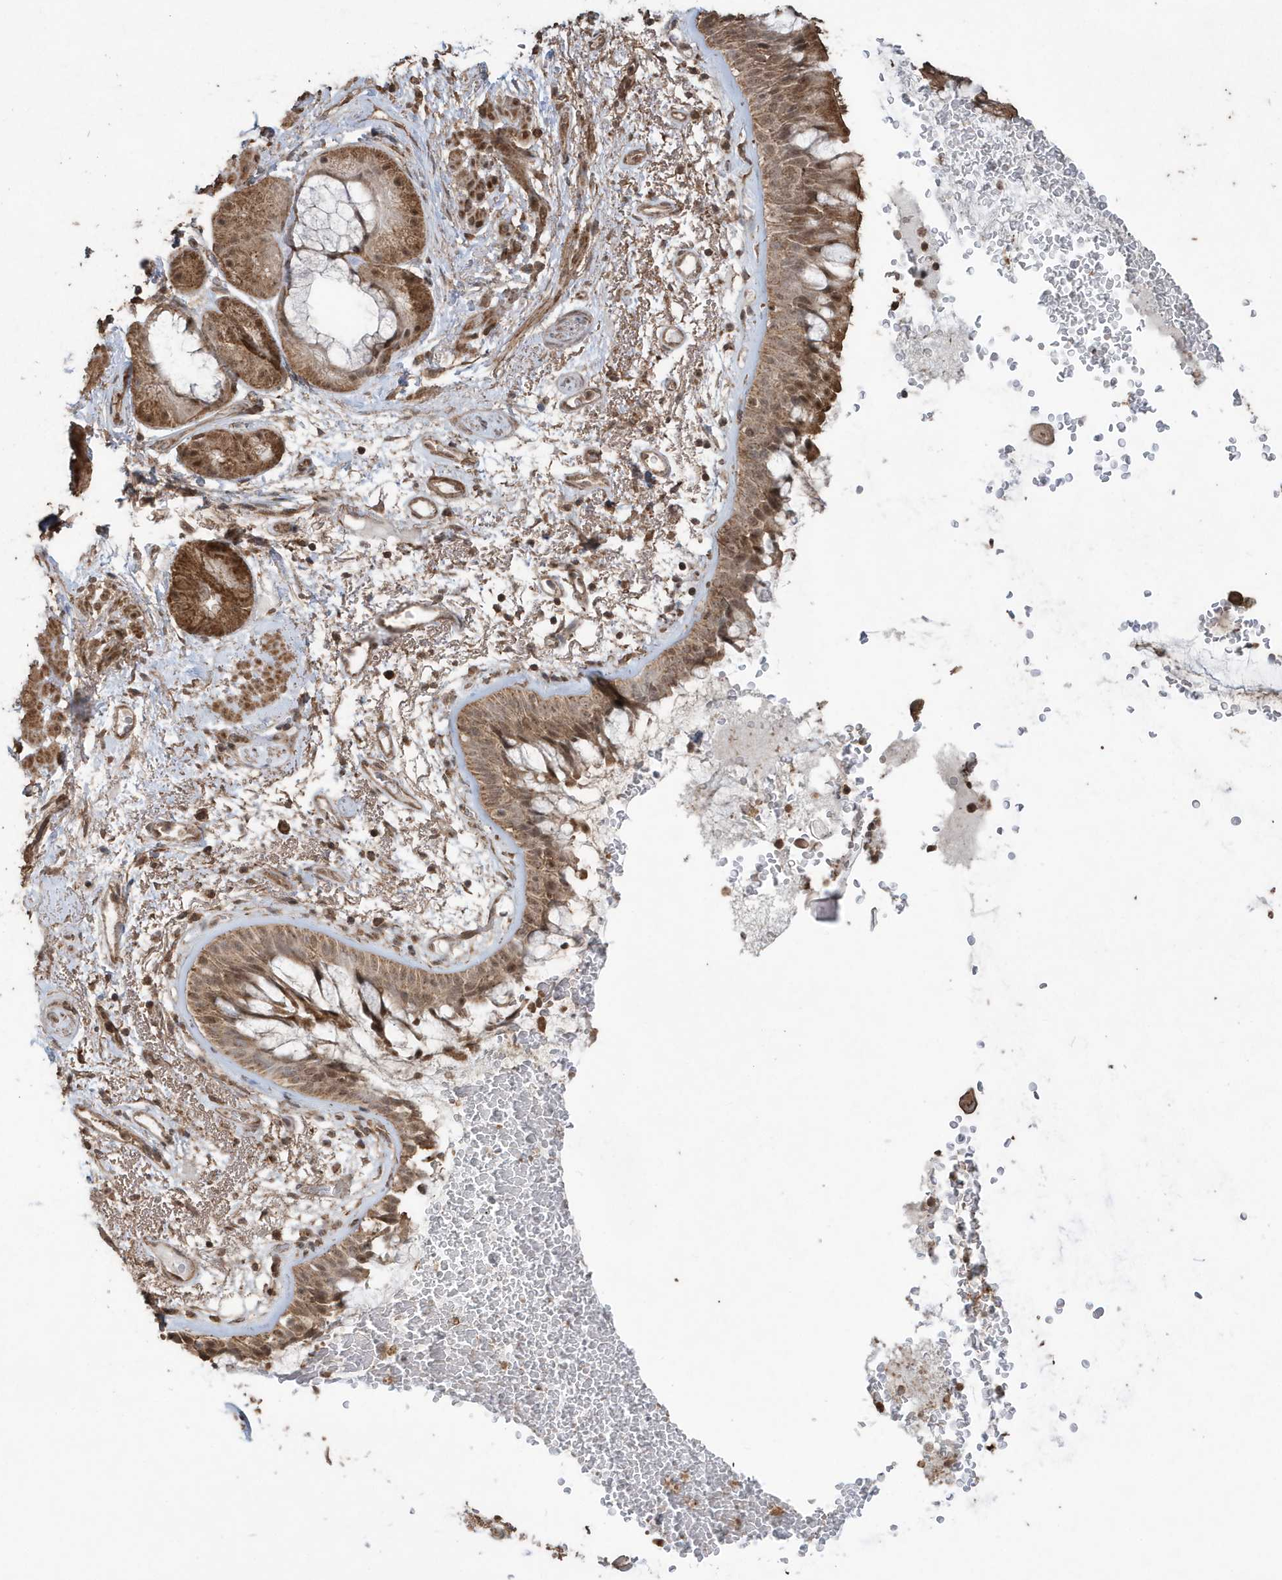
{"staining": {"intensity": "moderate", "quantity": ">75%", "location": "cytoplasmic/membranous,nuclear"}, "tissue": "bronchus", "cell_type": "Respiratory epithelial cells", "image_type": "normal", "snomed": [{"axis": "morphology", "description": "Normal tissue, NOS"}, {"axis": "morphology", "description": "Squamous cell carcinoma, NOS"}, {"axis": "topography", "description": "Lymph node"}, {"axis": "topography", "description": "Bronchus"}, {"axis": "topography", "description": "Lung"}], "caption": "This image shows immunohistochemistry staining of unremarkable human bronchus, with medium moderate cytoplasmic/membranous,nuclear positivity in approximately >75% of respiratory epithelial cells.", "gene": "PAXBP1", "patient": {"sex": "male", "age": 66}}